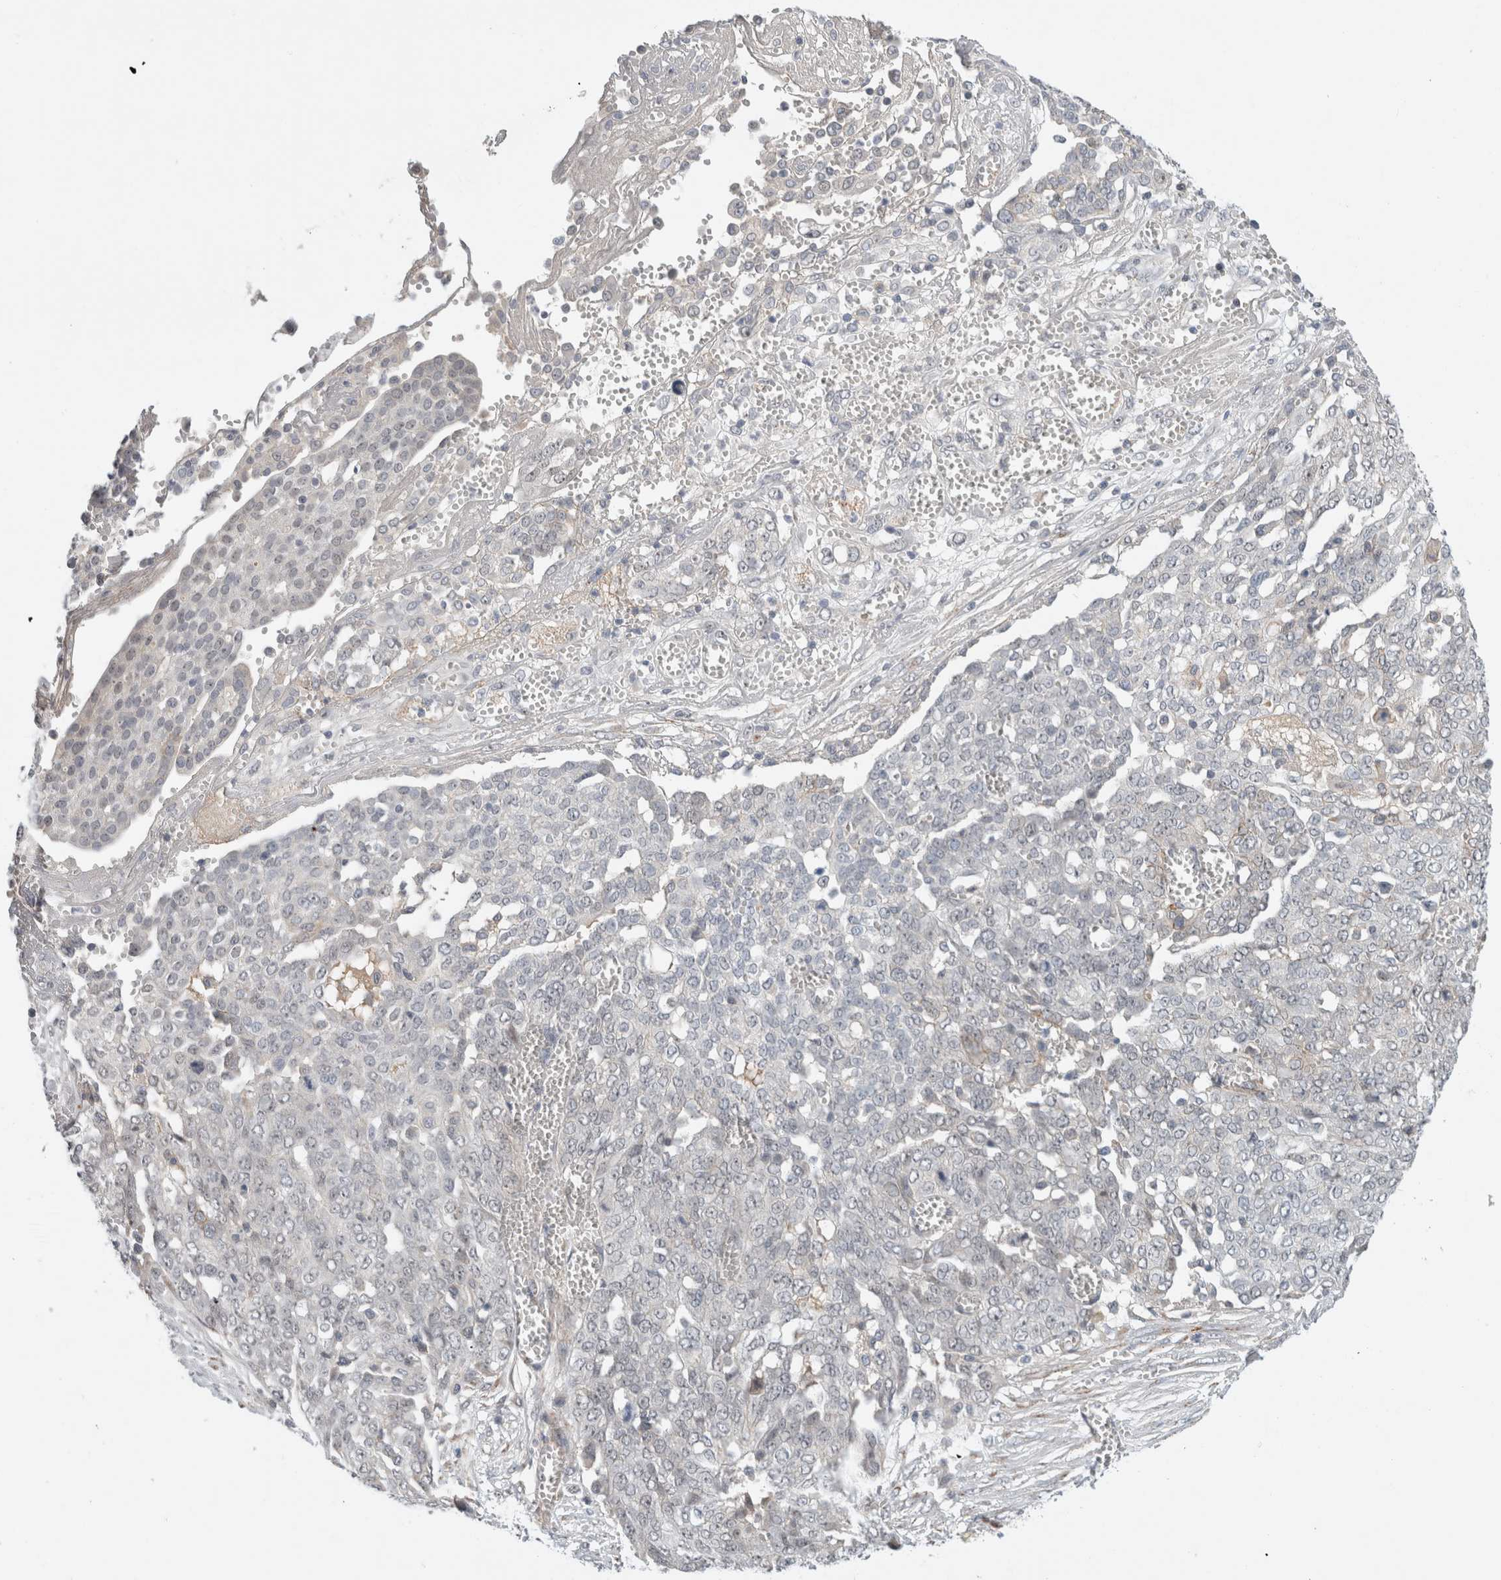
{"staining": {"intensity": "negative", "quantity": "none", "location": "none"}, "tissue": "ovarian cancer", "cell_type": "Tumor cells", "image_type": "cancer", "snomed": [{"axis": "morphology", "description": "Cystadenocarcinoma, serous, NOS"}, {"axis": "topography", "description": "Soft tissue"}, {"axis": "topography", "description": "Ovary"}], "caption": "DAB (3,3'-diaminobenzidine) immunohistochemical staining of ovarian cancer (serous cystadenocarcinoma) shows no significant expression in tumor cells.", "gene": "HCN3", "patient": {"sex": "female", "age": 57}}